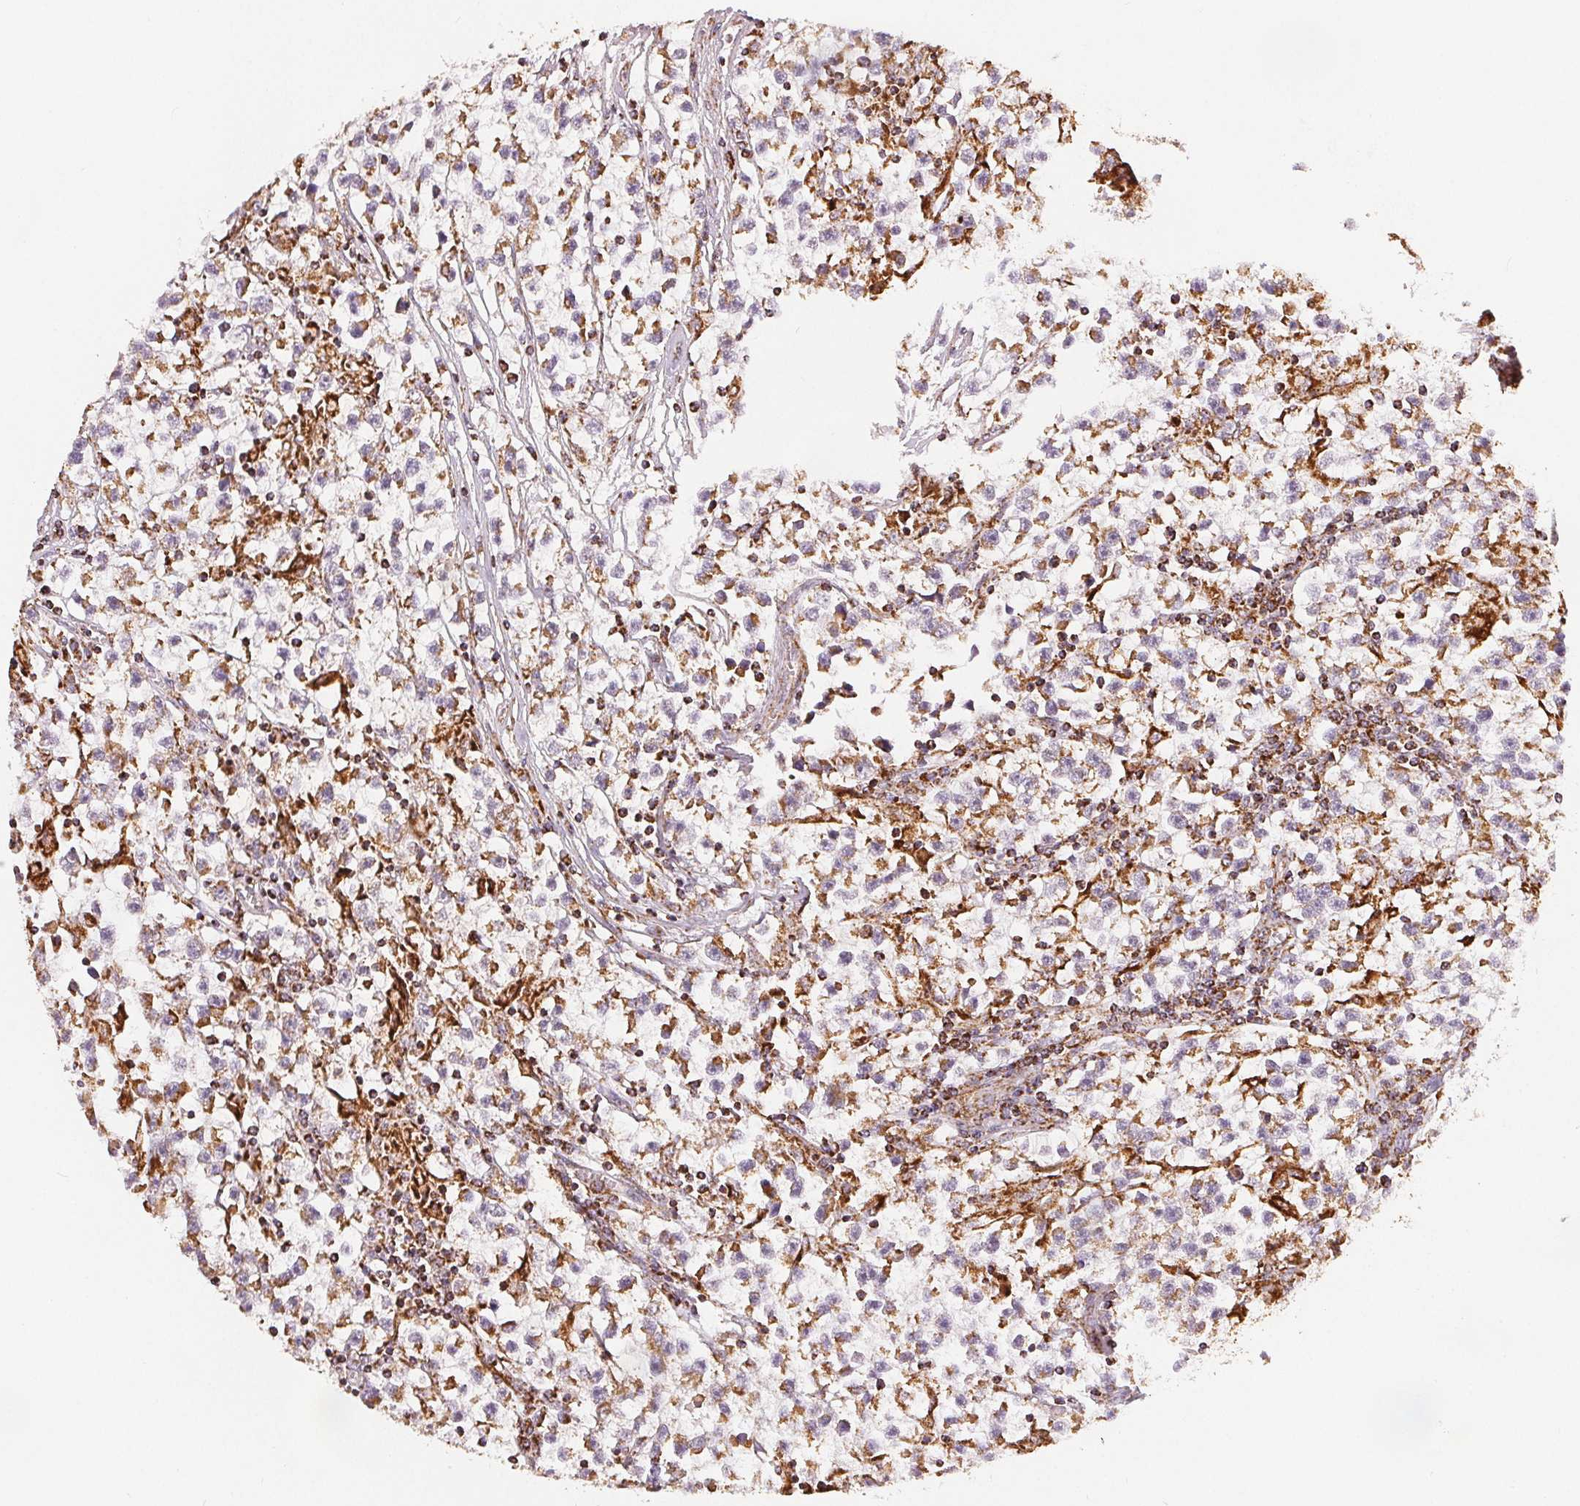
{"staining": {"intensity": "moderate", "quantity": ">75%", "location": "cytoplasmic/membranous"}, "tissue": "testis cancer", "cell_type": "Tumor cells", "image_type": "cancer", "snomed": [{"axis": "morphology", "description": "Seminoma, NOS"}, {"axis": "topography", "description": "Testis"}], "caption": "This photomicrograph reveals testis seminoma stained with immunohistochemistry to label a protein in brown. The cytoplasmic/membranous of tumor cells show moderate positivity for the protein. Nuclei are counter-stained blue.", "gene": "SDHB", "patient": {"sex": "male", "age": 31}}